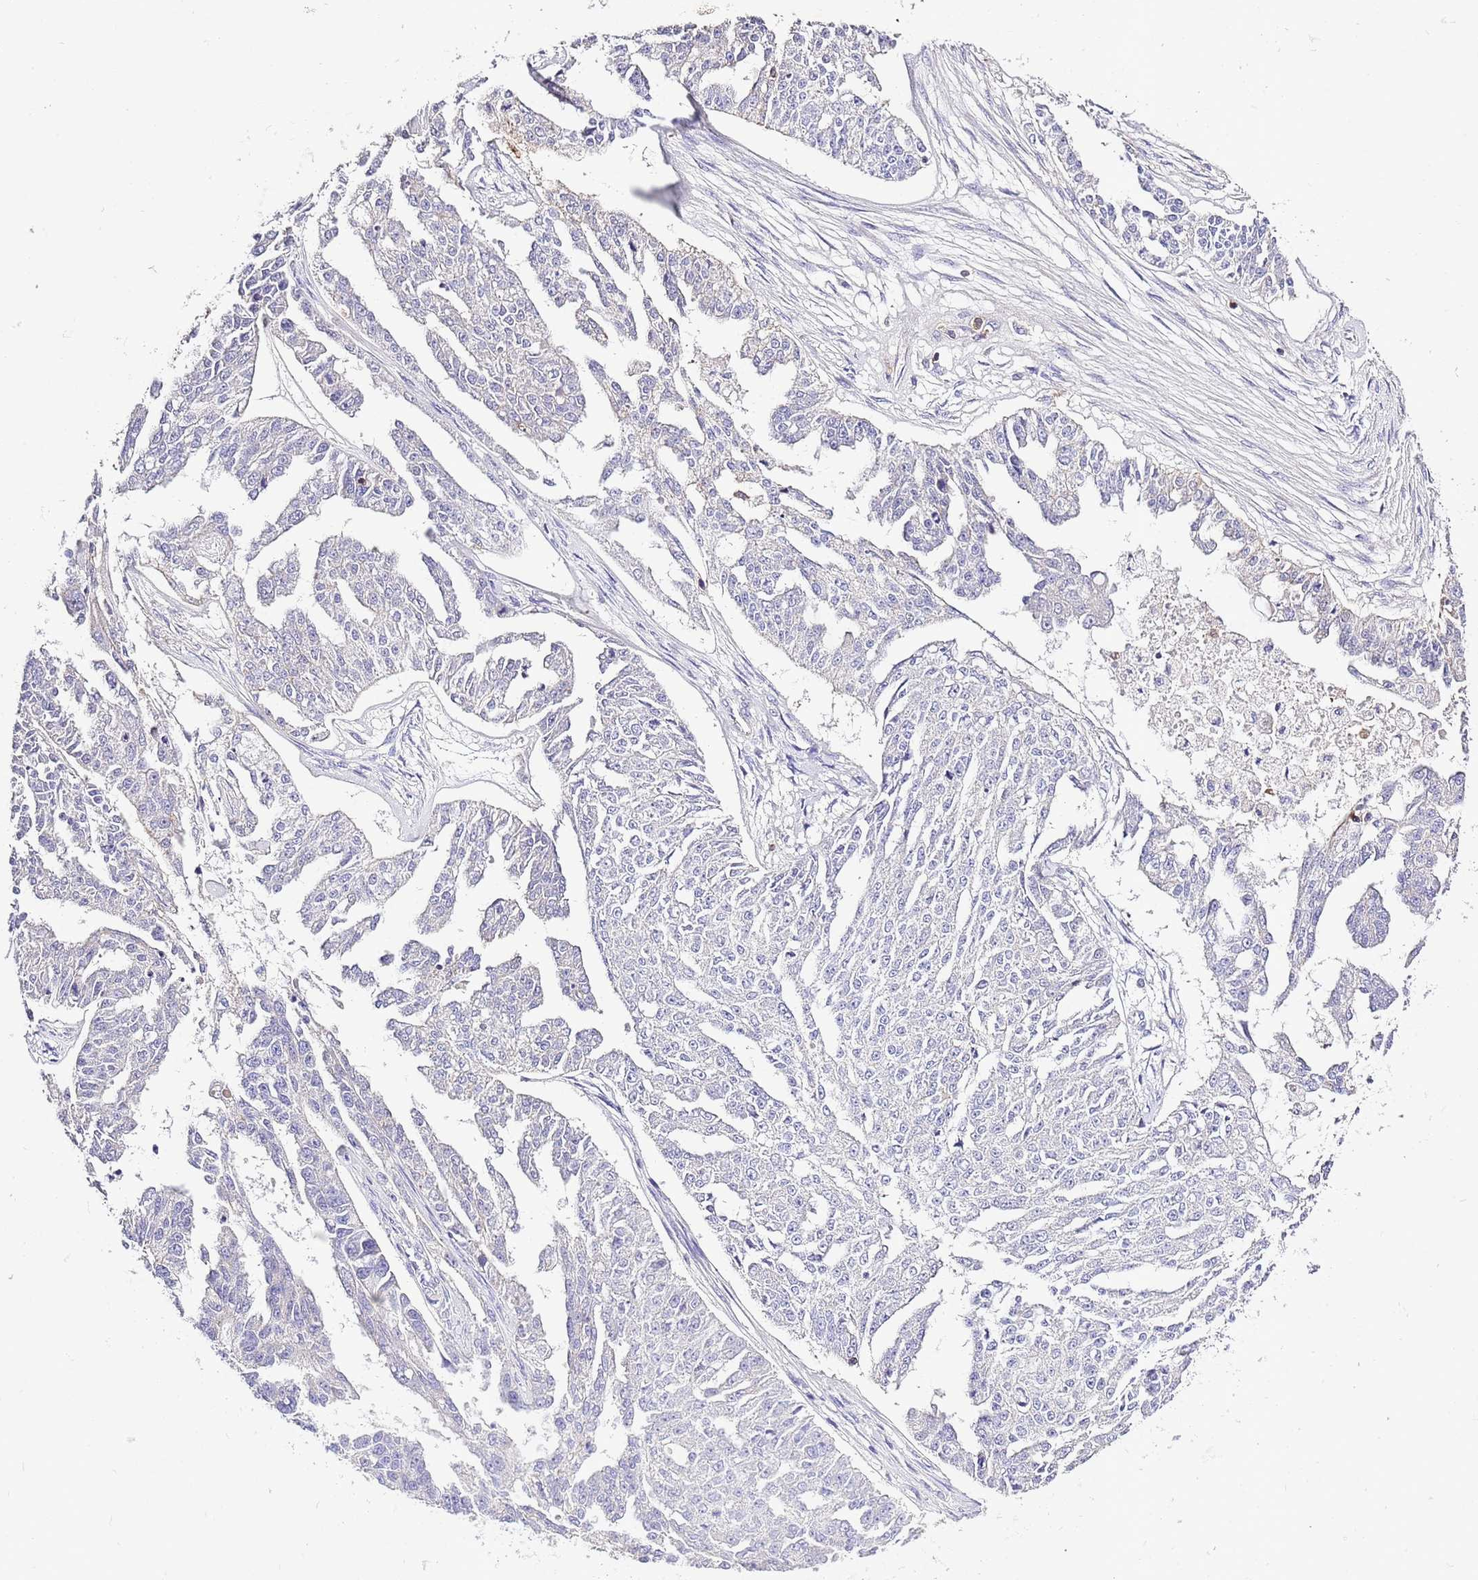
{"staining": {"intensity": "negative", "quantity": "none", "location": "none"}, "tissue": "ovarian cancer", "cell_type": "Tumor cells", "image_type": "cancer", "snomed": [{"axis": "morphology", "description": "Cystadenocarcinoma, serous, NOS"}, {"axis": "topography", "description": "Ovary"}], "caption": "This is a histopathology image of immunohistochemistry staining of ovarian cancer, which shows no expression in tumor cells.", "gene": "EFHD1", "patient": {"sex": "female", "age": 58}}